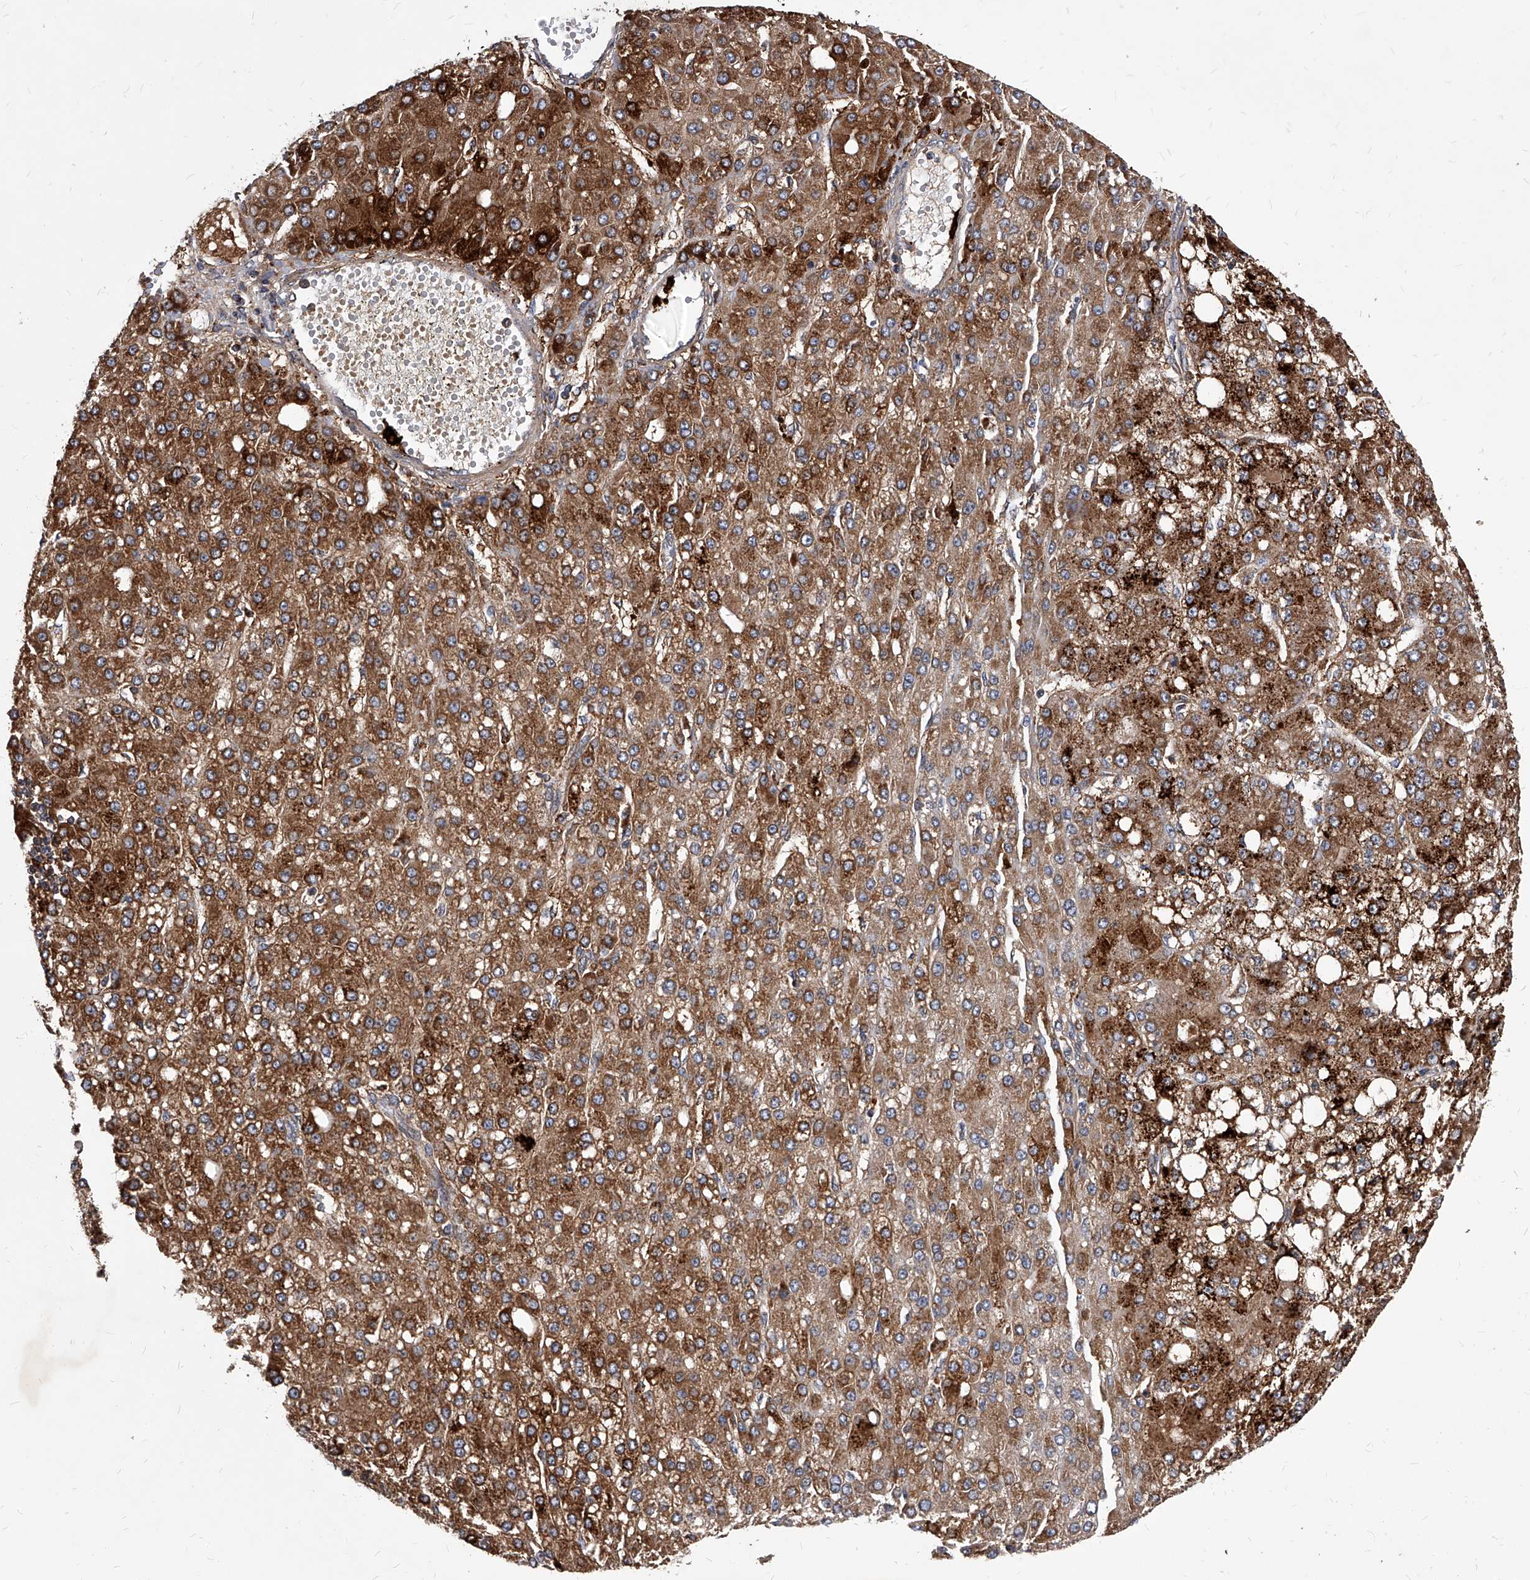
{"staining": {"intensity": "strong", "quantity": ">75%", "location": "cytoplasmic/membranous"}, "tissue": "liver cancer", "cell_type": "Tumor cells", "image_type": "cancer", "snomed": [{"axis": "morphology", "description": "Carcinoma, Hepatocellular, NOS"}, {"axis": "topography", "description": "Liver"}], "caption": "Immunohistochemistry of liver cancer exhibits high levels of strong cytoplasmic/membranous expression in about >75% of tumor cells. (Brightfield microscopy of DAB IHC at high magnification).", "gene": "SOBP", "patient": {"sex": "male", "age": 67}}